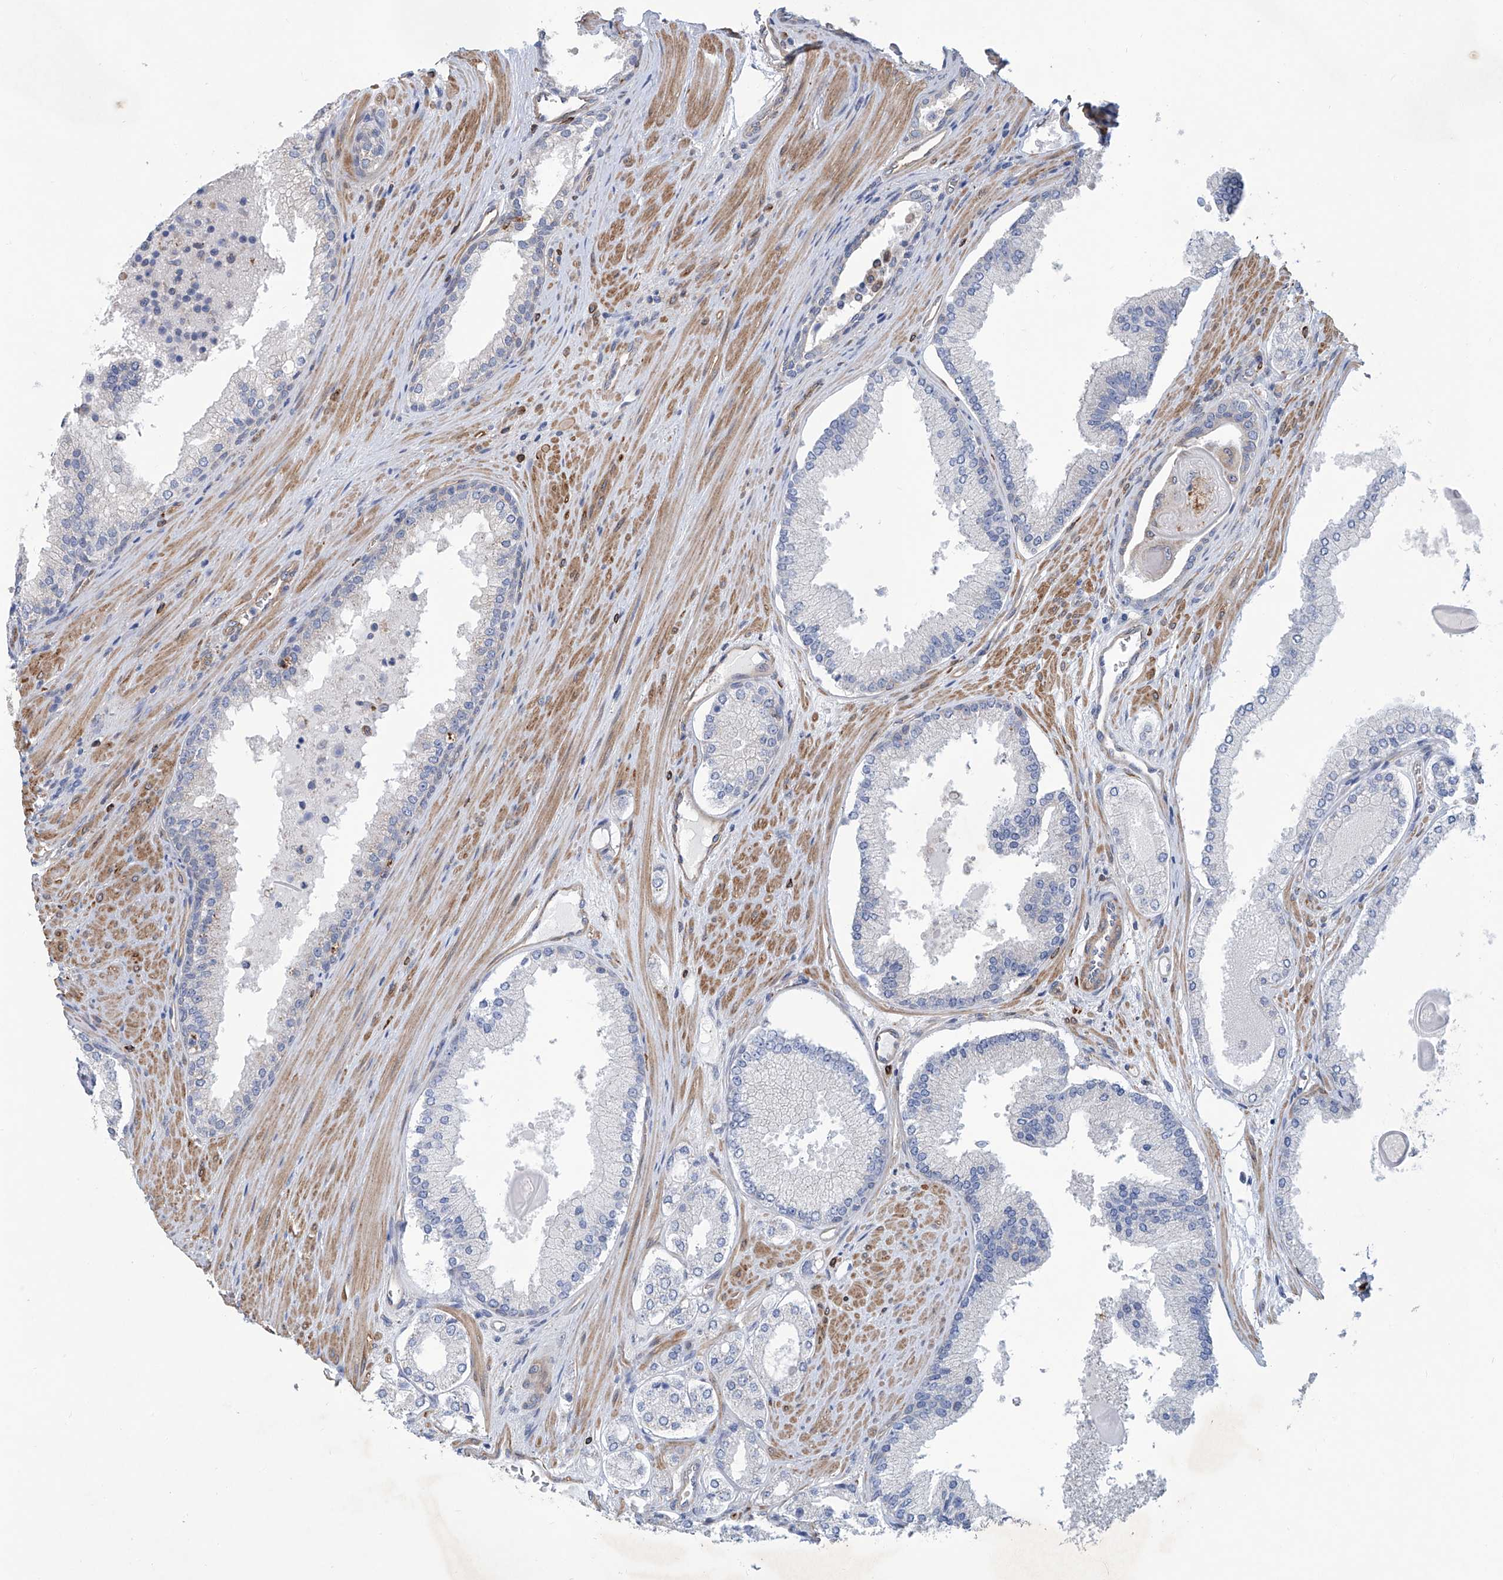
{"staining": {"intensity": "negative", "quantity": "none", "location": "none"}, "tissue": "prostate cancer", "cell_type": "Tumor cells", "image_type": "cancer", "snomed": [{"axis": "morphology", "description": "Adenocarcinoma, High grade"}, {"axis": "topography", "description": "Prostate"}], "caption": "Image shows no significant protein expression in tumor cells of adenocarcinoma (high-grade) (prostate).", "gene": "TNN", "patient": {"sex": "male", "age": 60}}